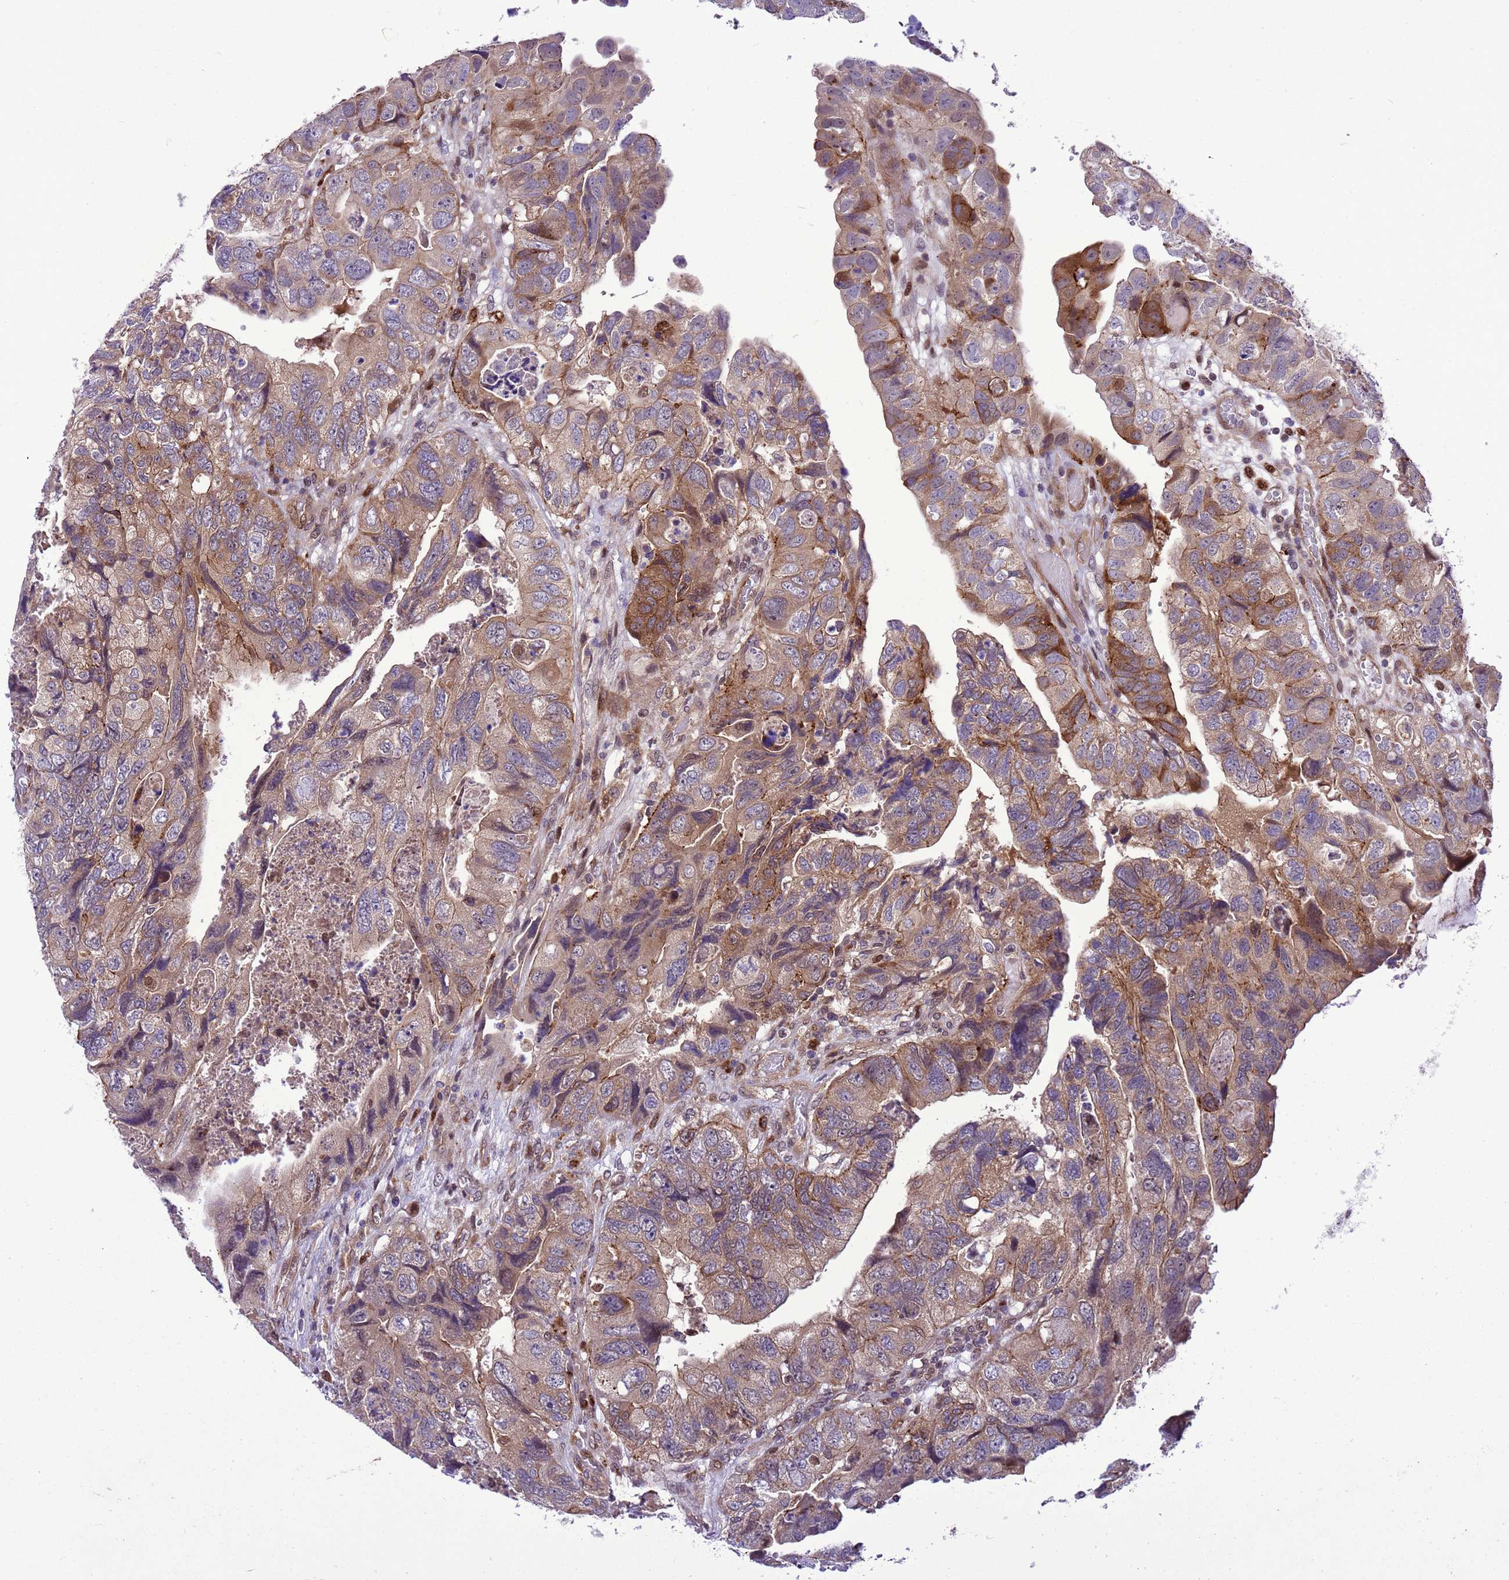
{"staining": {"intensity": "moderate", "quantity": "25%-75%", "location": "cytoplasmic/membranous"}, "tissue": "colorectal cancer", "cell_type": "Tumor cells", "image_type": "cancer", "snomed": [{"axis": "morphology", "description": "Adenocarcinoma, NOS"}, {"axis": "topography", "description": "Rectum"}], "caption": "Immunohistochemical staining of colorectal adenocarcinoma exhibits medium levels of moderate cytoplasmic/membranous protein staining in approximately 25%-75% of tumor cells.", "gene": "RASD1", "patient": {"sex": "male", "age": 63}}